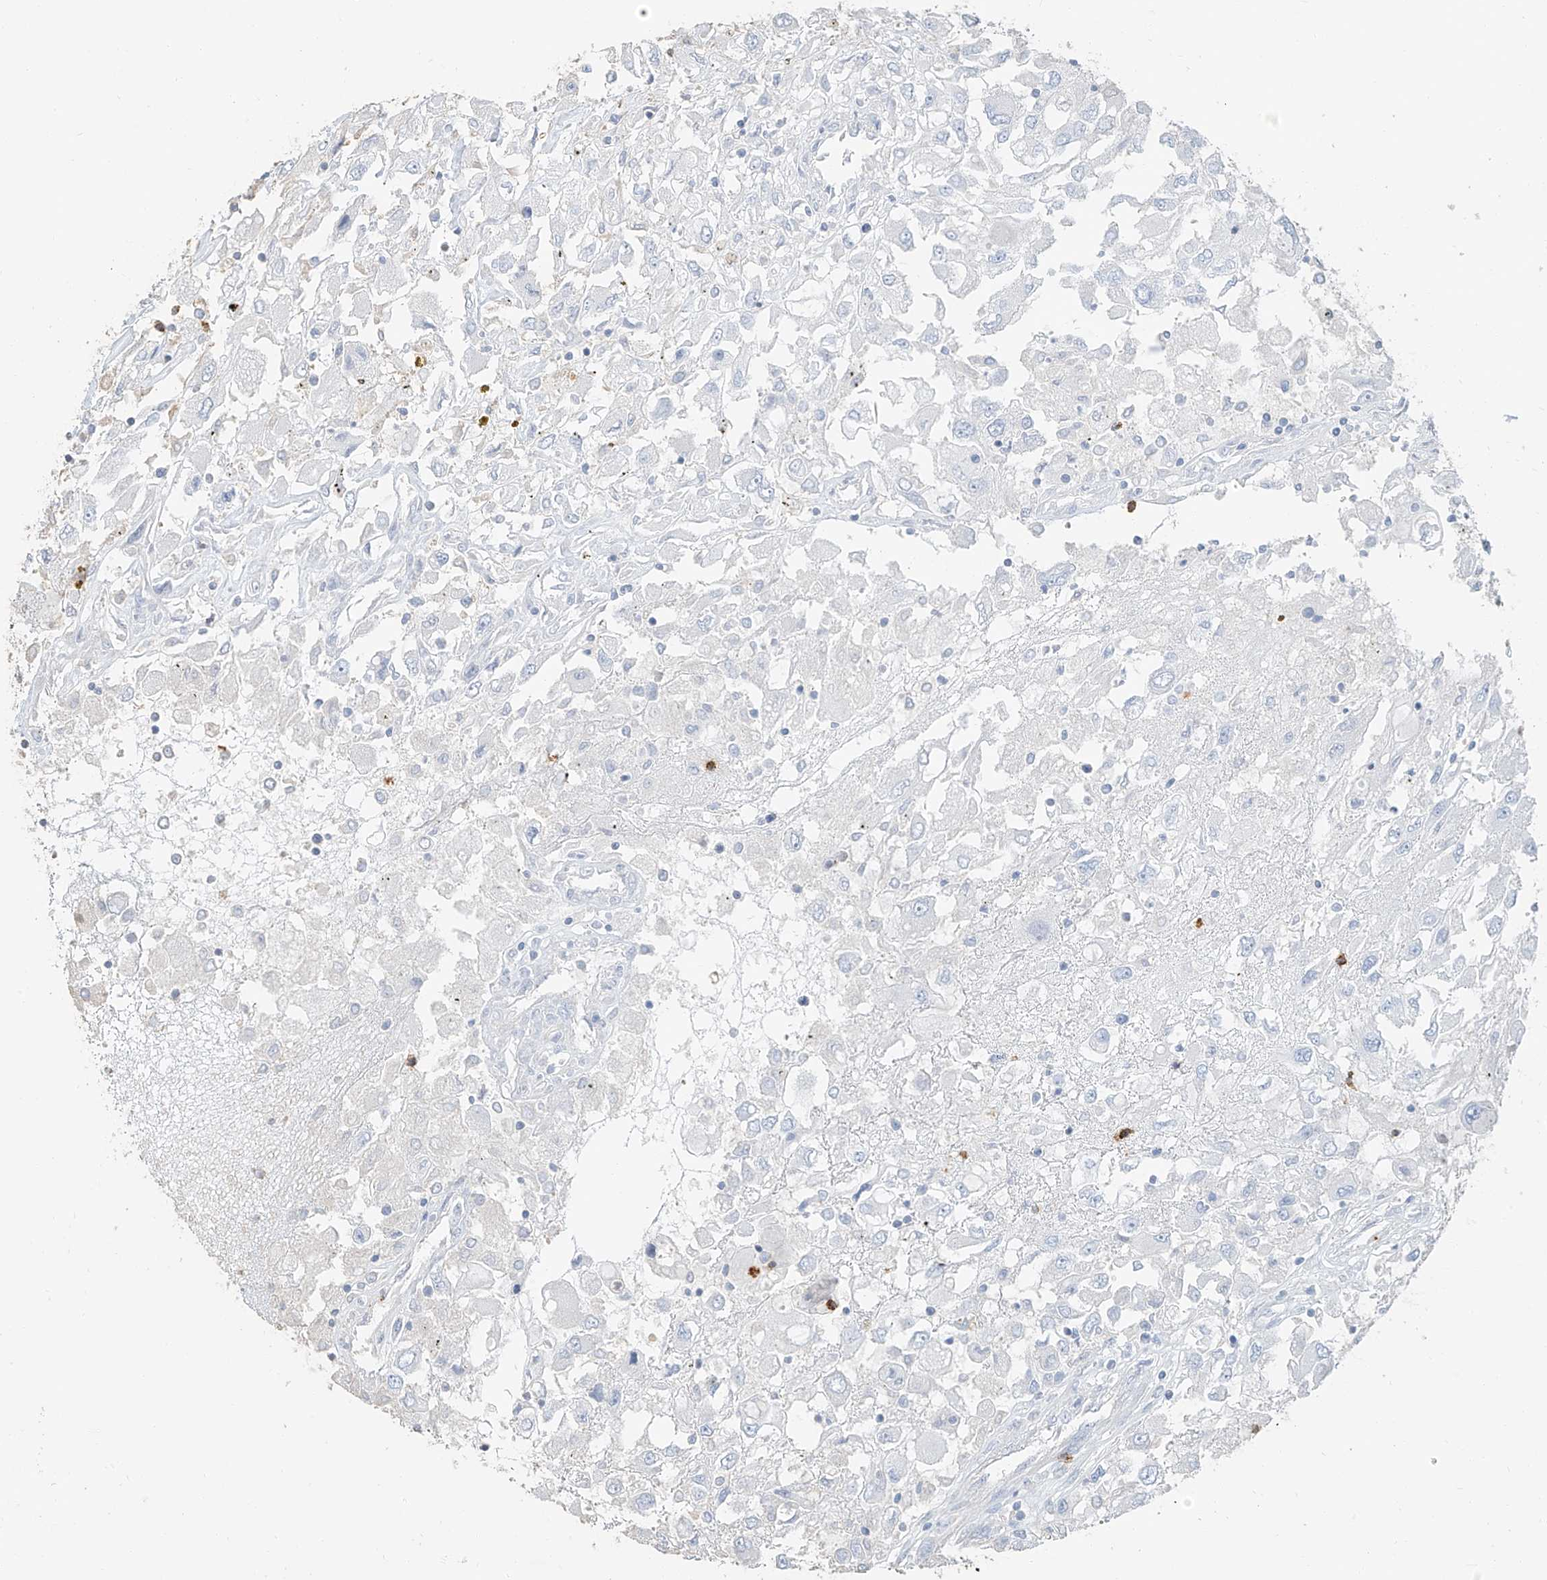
{"staining": {"intensity": "negative", "quantity": "none", "location": "none"}, "tissue": "renal cancer", "cell_type": "Tumor cells", "image_type": "cancer", "snomed": [{"axis": "morphology", "description": "Adenocarcinoma, NOS"}, {"axis": "topography", "description": "Kidney"}], "caption": "Tumor cells show no significant positivity in renal adenocarcinoma.", "gene": "PAFAH1B3", "patient": {"sex": "female", "age": 52}}